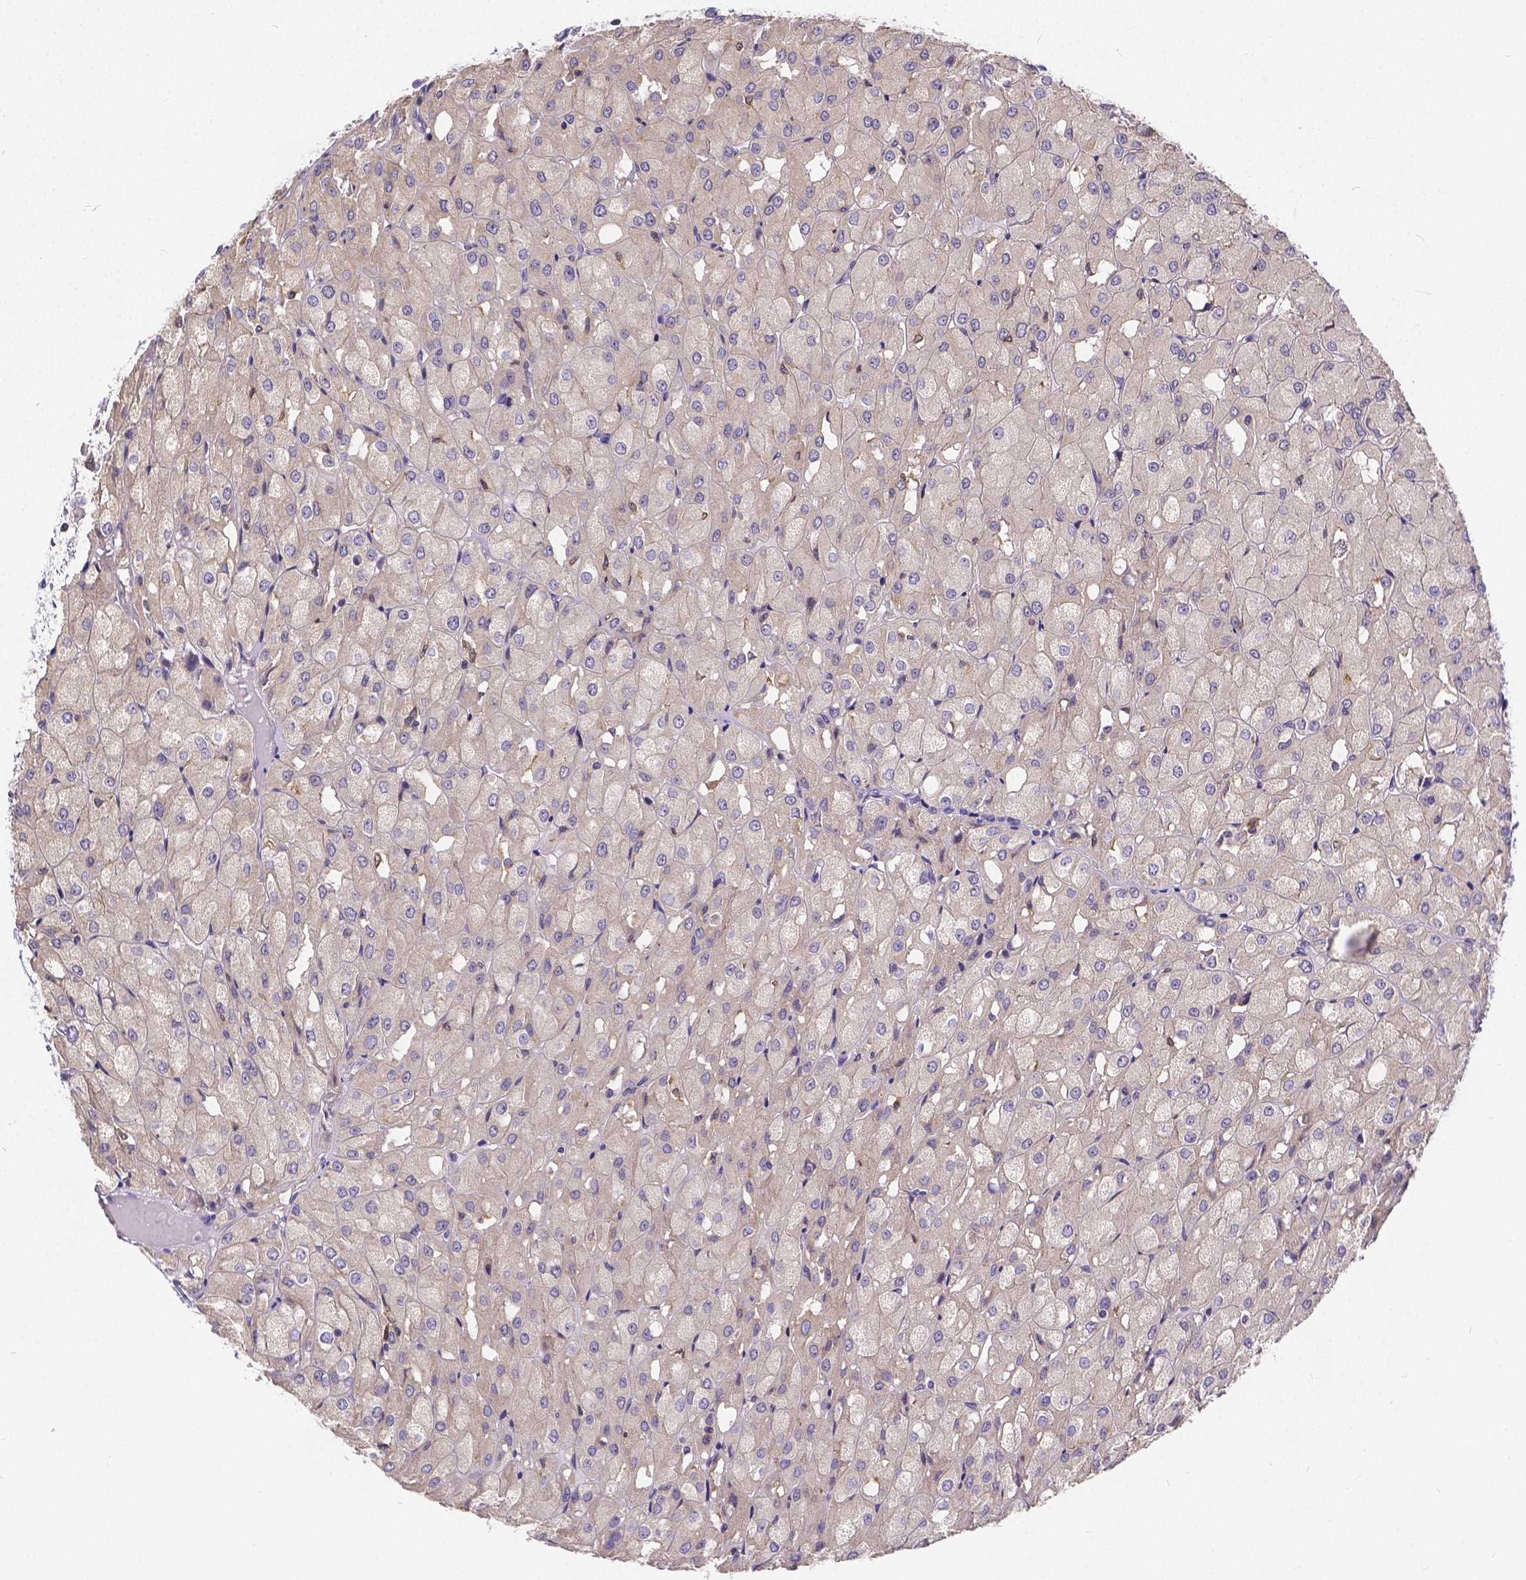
{"staining": {"intensity": "negative", "quantity": "none", "location": "none"}, "tissue": "renal cancer", "cell_type": "Tumor cells", "image_type": "cancer", "snomed": [{"axis": "morphology", "description": "Adenocarcinoma, NOS"}, {"axis": "topography", "description": "Kidney"}], "caption": "DAB (3,3'-diaminobenzidine) immunohistochemical staining of adenocarcinoma (renal) displays no significant expression in tumor cells.", "gene": "GLRB", "patient": {"sex": "male", "age": 72}}